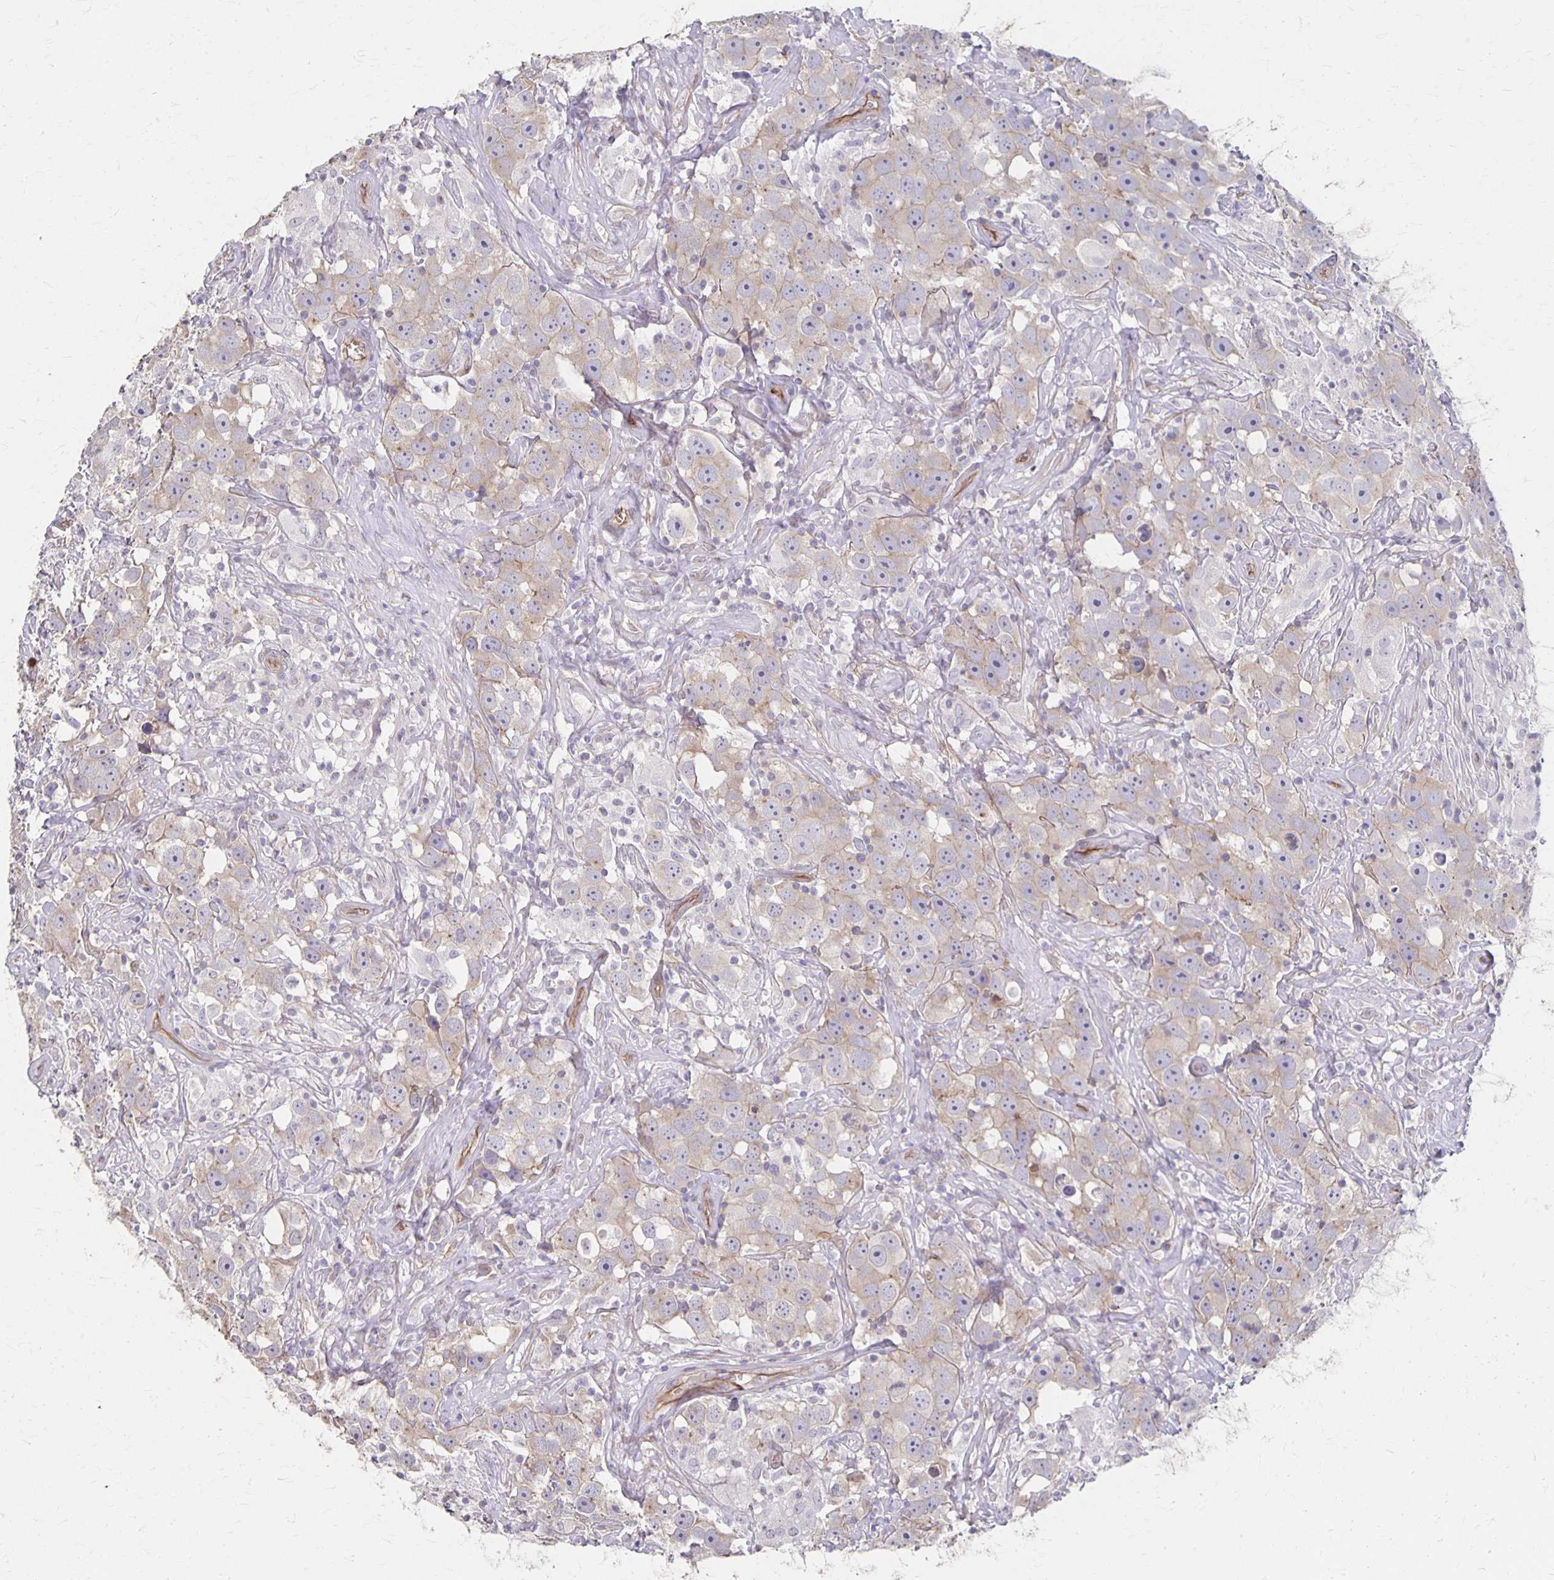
{"staining": {"intensity": "weak", "quantity": "<25%", "location": "cytoplasmic/membranous"}, "tissue": "testis cancer", "cell_type": "Tumor cells", "image_type": "cancer", "snomed": [{"axis": "morphology", "description": "Seminoma, NOS"}, {"axis": "topography", "description": "Testis"}], "caption": "The micrograph shows no staining of tumor cells in testis cancer. (DAB IHC visualized using brightfield microscopy, high magnification).", "gene": "PPP1R3E", "patient": {"sex": "male", "age": 49}}